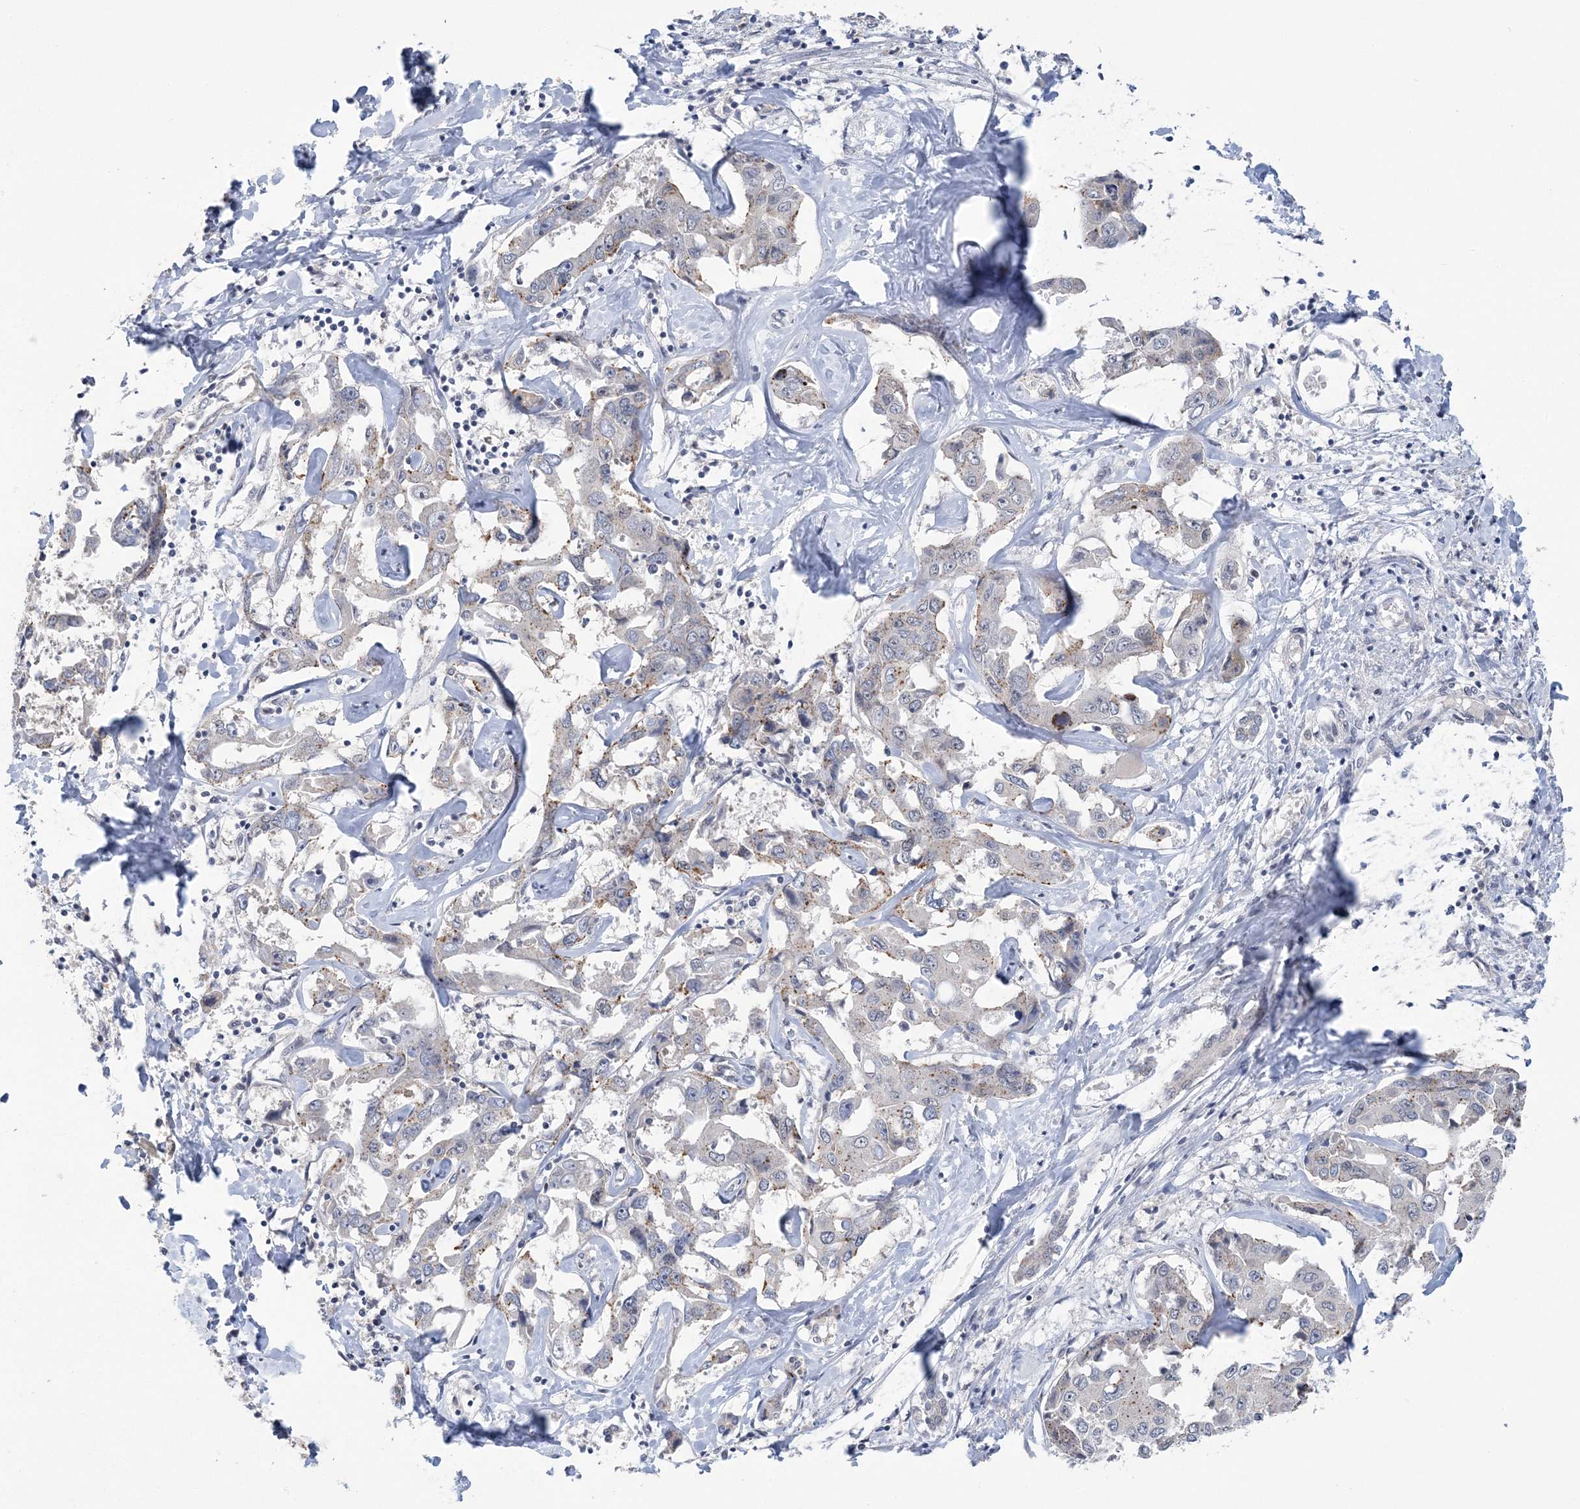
{"staining": {"intensity": "weak", "quantity": "25%-75%", "location": "cytoplasmic/membranous"}, "tissue": "liver cancer", "cell_type": "Tumor cells", "image_type": "cancer", "snomed": [{"axis": "morphology", "description": "Cholangiocarcinoma"}, {"axis": "topography", "description": "Liver"}], "caption": "A high-resolution image shows IHC staining of liver cancer (cholangiocarcinoma), which demonstrates weak cytoplasmic/membranous positivity in approximately 25%-75% of tumor cells.", "gene": "ZBTB7A", "patient": {"sex": "male", "age": 59}}